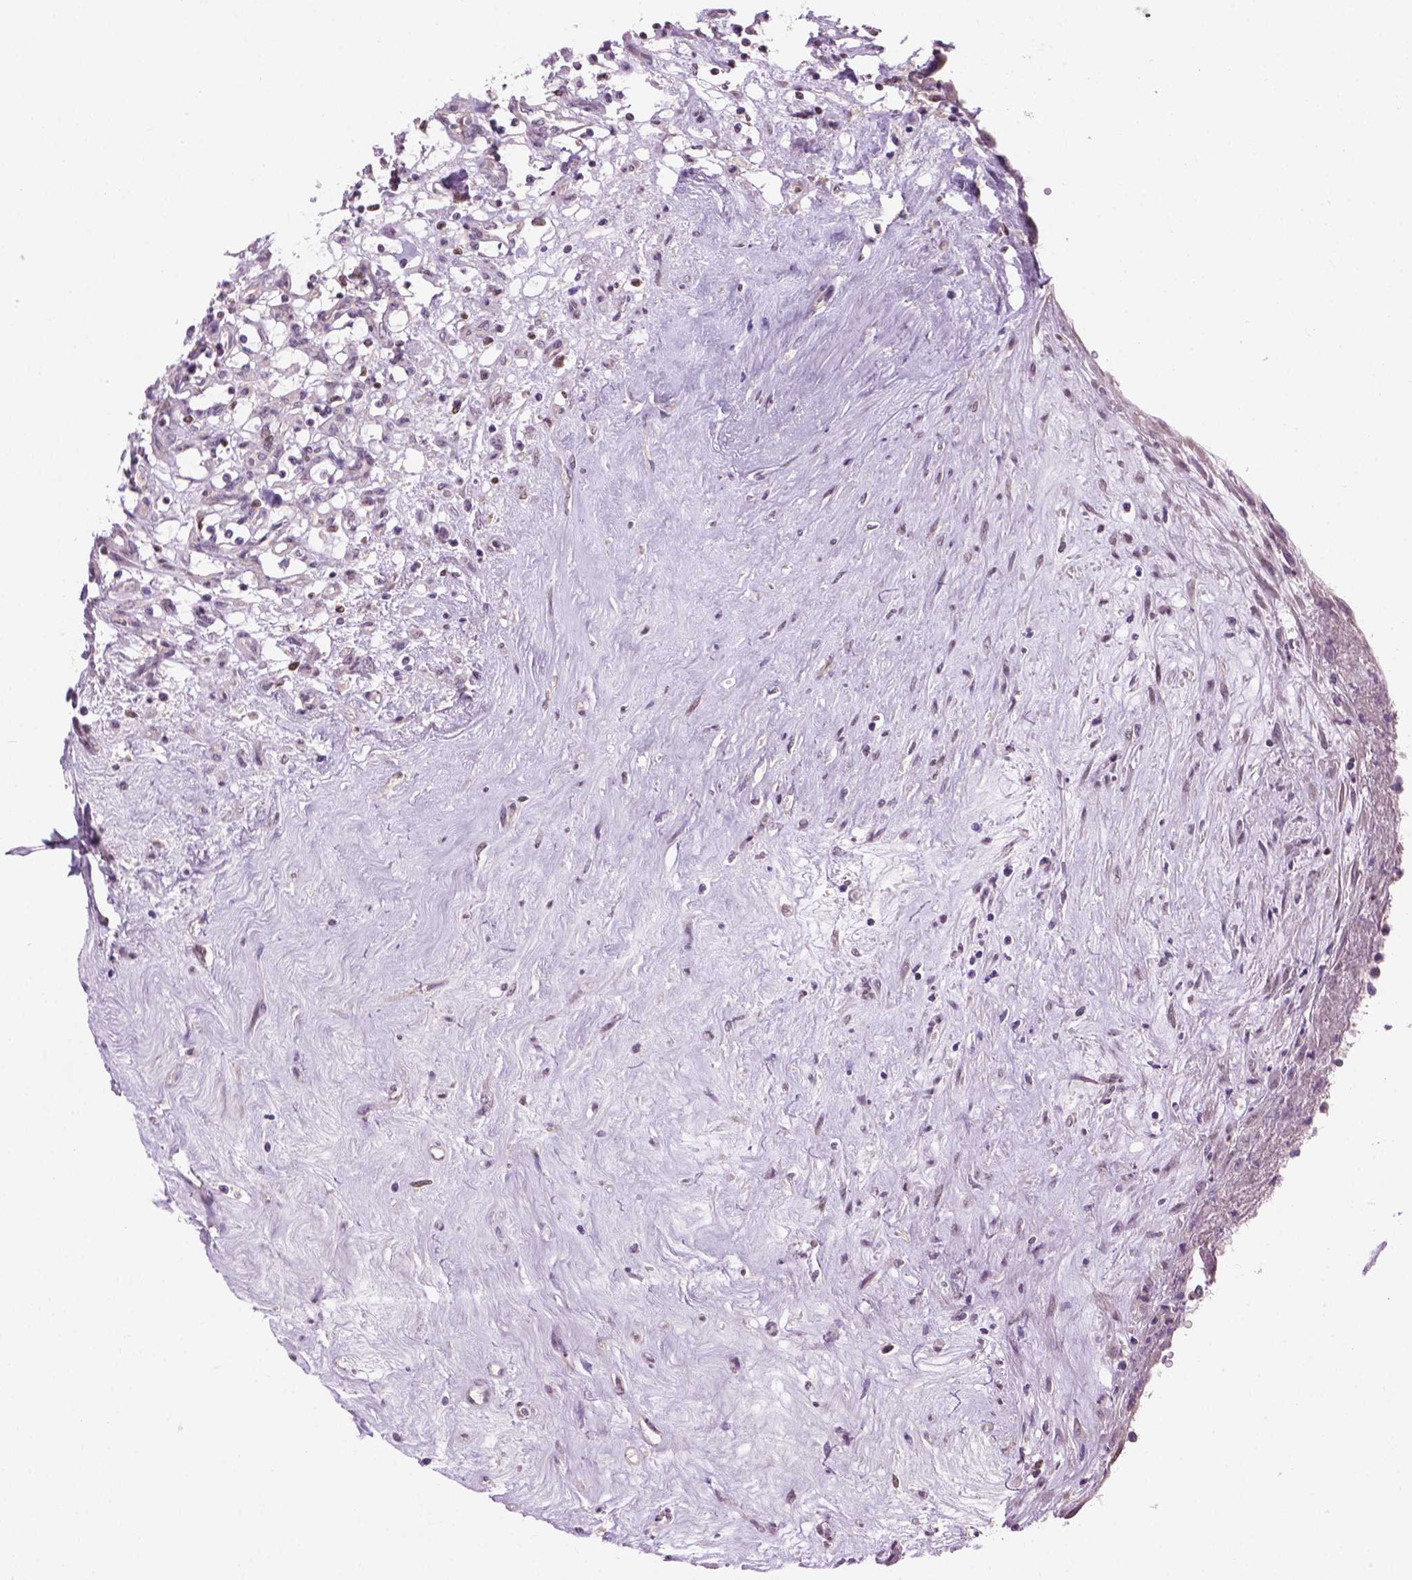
{"staining": {"intensity": "negative", "quantity": "none", "location": "none"}, "tissue": "renal cancer", "cell_type": "Tumor cells", "image_type": "cancer", "snomed": [{"axis": "morphology", "description": "Adenocarcinoma, NOS"}, {"axis": "topography", "description": "Kidney"}], "caption": "This is an immunohistochemistry photomicrograph of adenocarcinoma (renal). There is no staining in tumor cells.", "gene": "IRF6", "patient": {"sex": "female", "age": 69}}